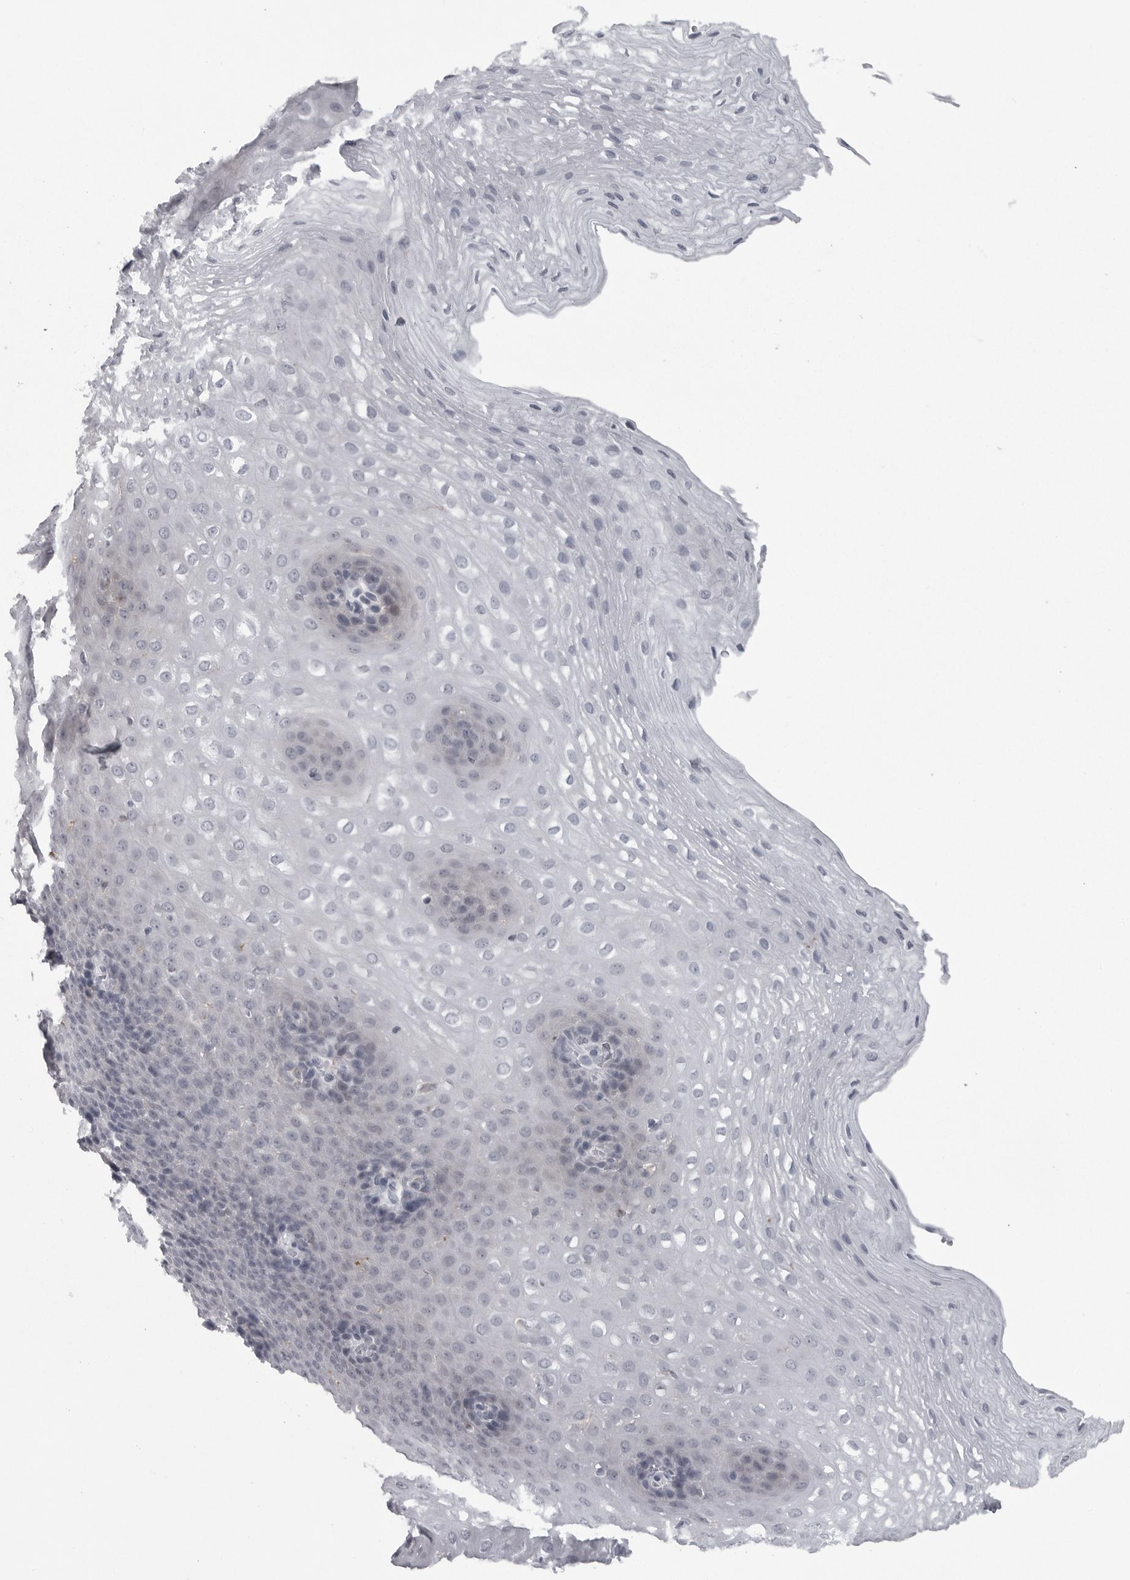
{"staining": {"intensity": "negative", "quantity": "none", "location": "none"}, "tissue": "esophagus", "cell_type": "Squamous epithelial cells", "image_type": "normal", "snomed": [{"axis": "morphology", "description": "Normal tissue, NOS"}, {"axis": "topography", "description": "Esophagus"}], "caption": "This is a histopathology image of IHC staining of benign esophagus, which shows no positivity in squamous epithelial cells. (Immunohistochemistry (ihc), brightfield microscopy, high magnification).", "gene": "LYSMD1", "patient": {"sex": "female", "age": 66}}